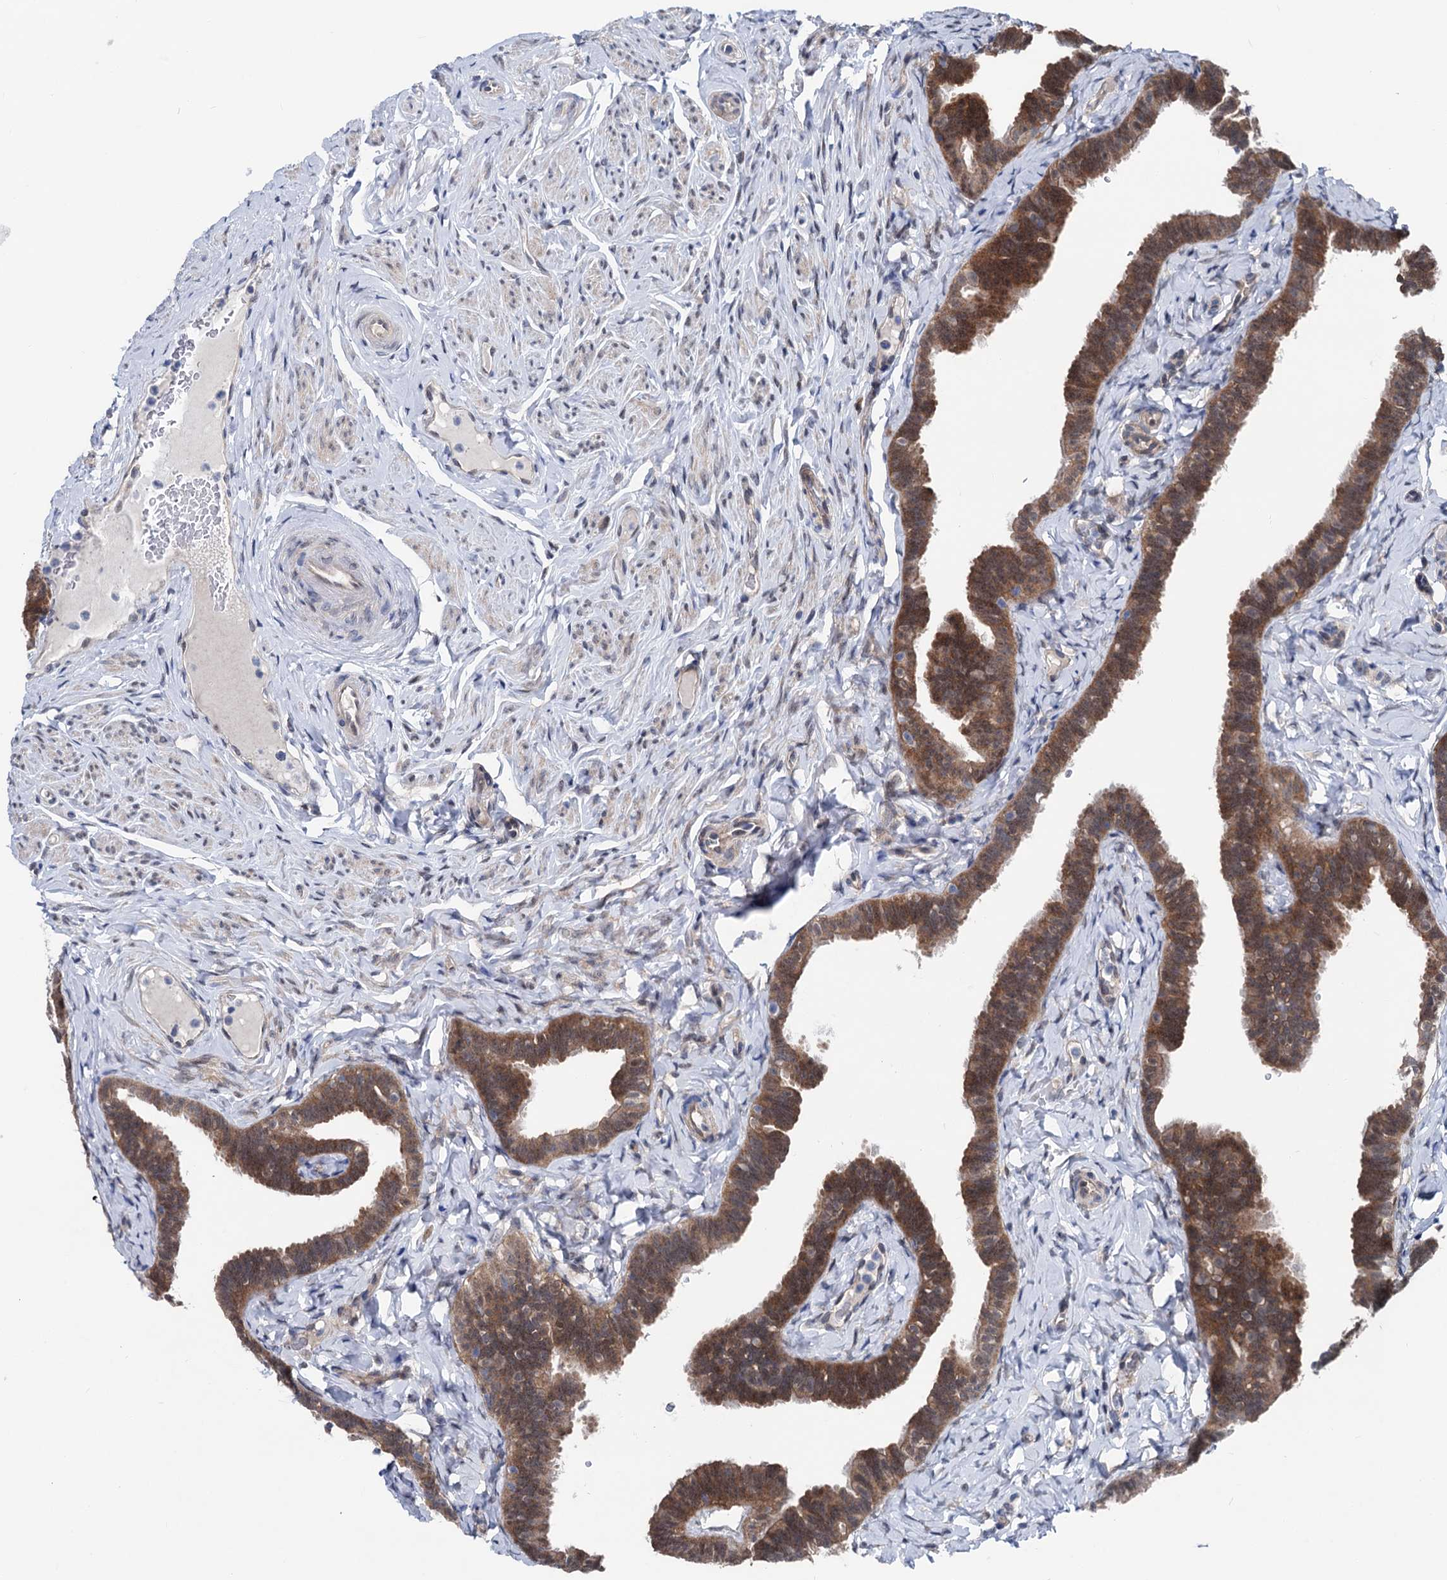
{"staining": {"intensity": "moderate", "quantity": ">75%", "location": "cytoplasmic/membranous,nuclear"}, "tissue": "fallopian tube", "cell_type": "Glandular cells", "image_type": "normal", "snomed": [{"axis": "morphology", "description": "Normal tissue, NOS"}, {"axis": "topography", "description": "Fallopian tube"}], "caption": "Immunohistochemistry of benign fallopian tube shows medium levels of moderate cytoplasmic/membranous,nuclear staining in about >75% of glandular cells.", "gene": "GLO1", "patient": {"sex": "female", "age": 65}}